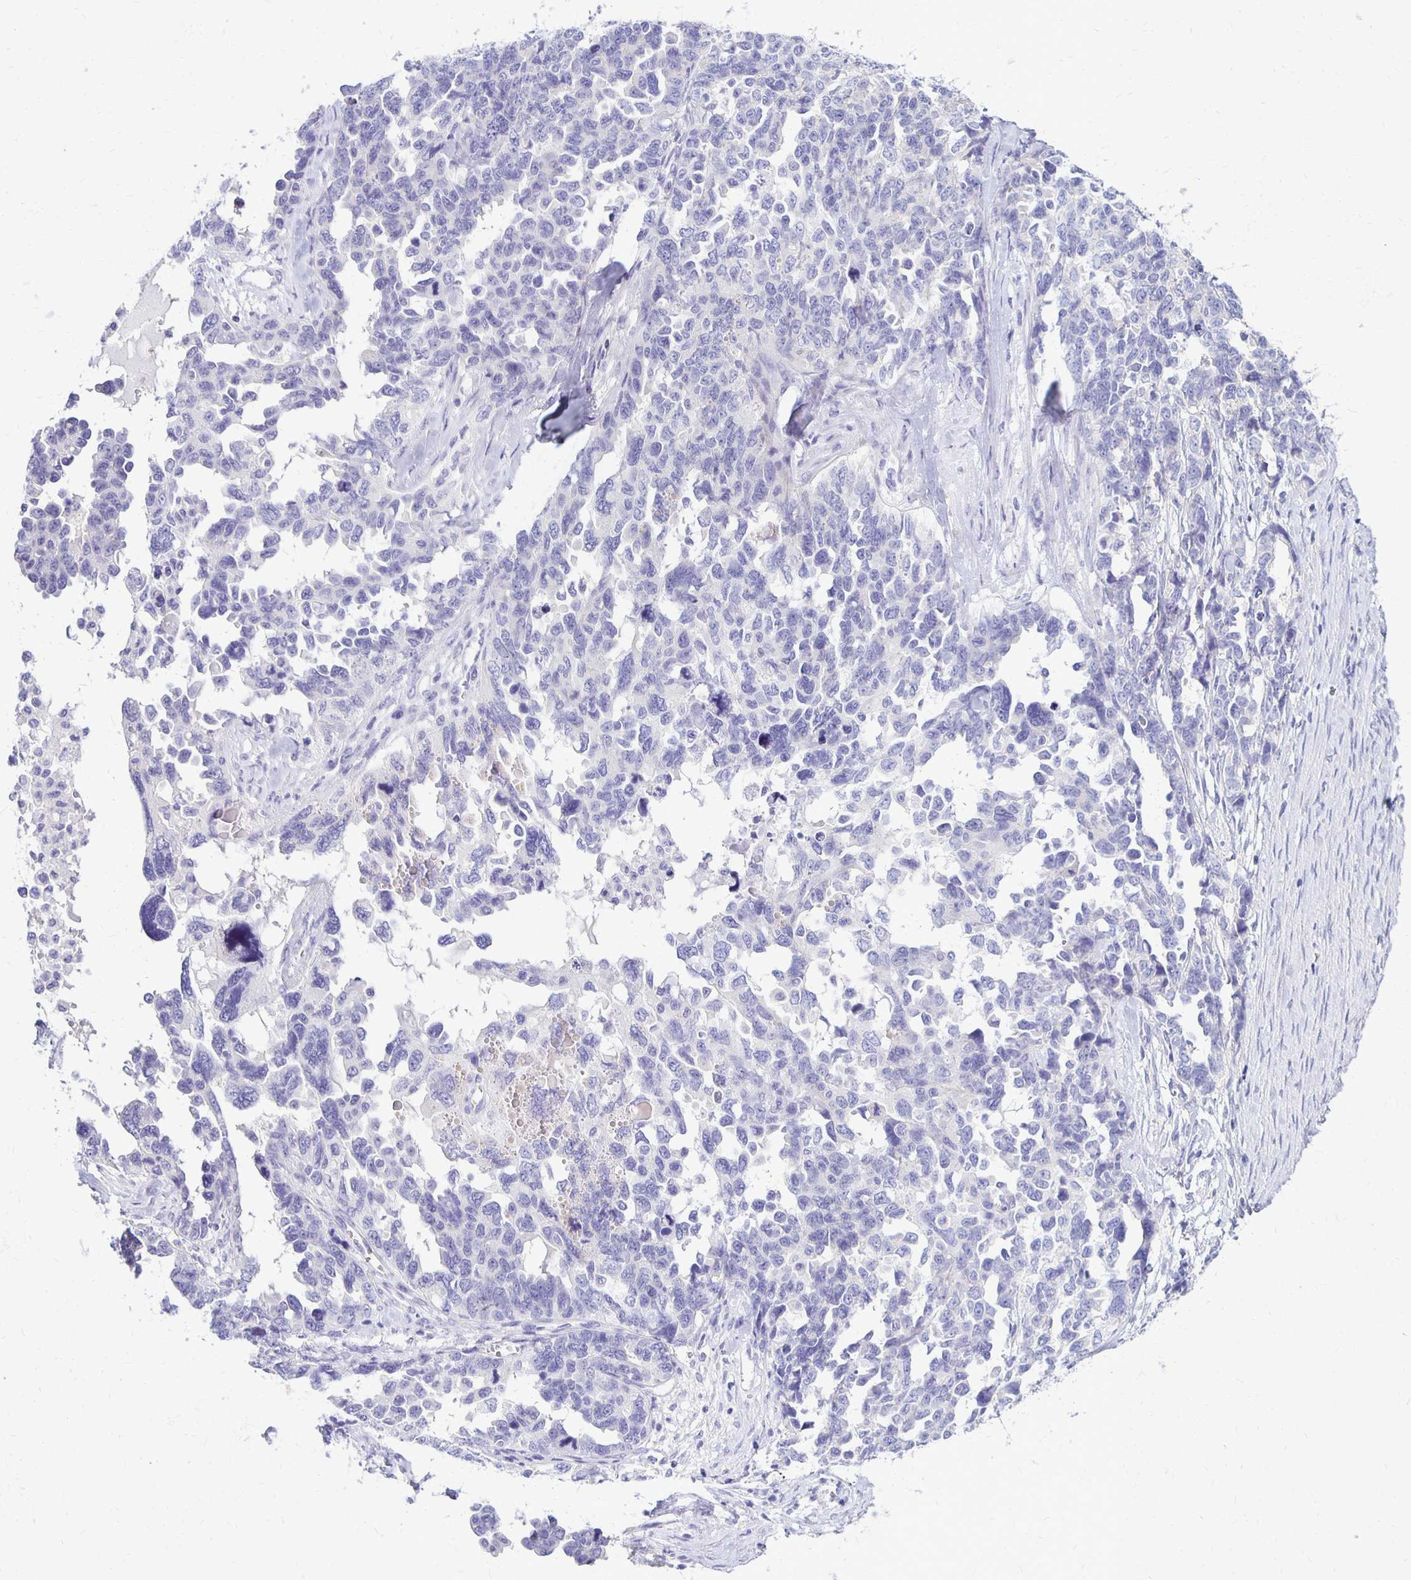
{"staining": {"intensity": "negative", "quantity": "none", "location": "none"}, "tissue": "ovarian cancer", "cell_type": "Tumor cells", "image_type": "cancer", "snomed": [{"axis": "morphology", "description": "Cystadenocarcinoma, serous, NOS"}, {"axis": "topography", "description": "Ovary"}], "caption": "This is a image of IHC staining of ovarian cancer (serous cystadenocarcinoma), which shows no expression in tumor cells.", "gene": "FNTB", "patient": {"sex": "female", "age": 69}}